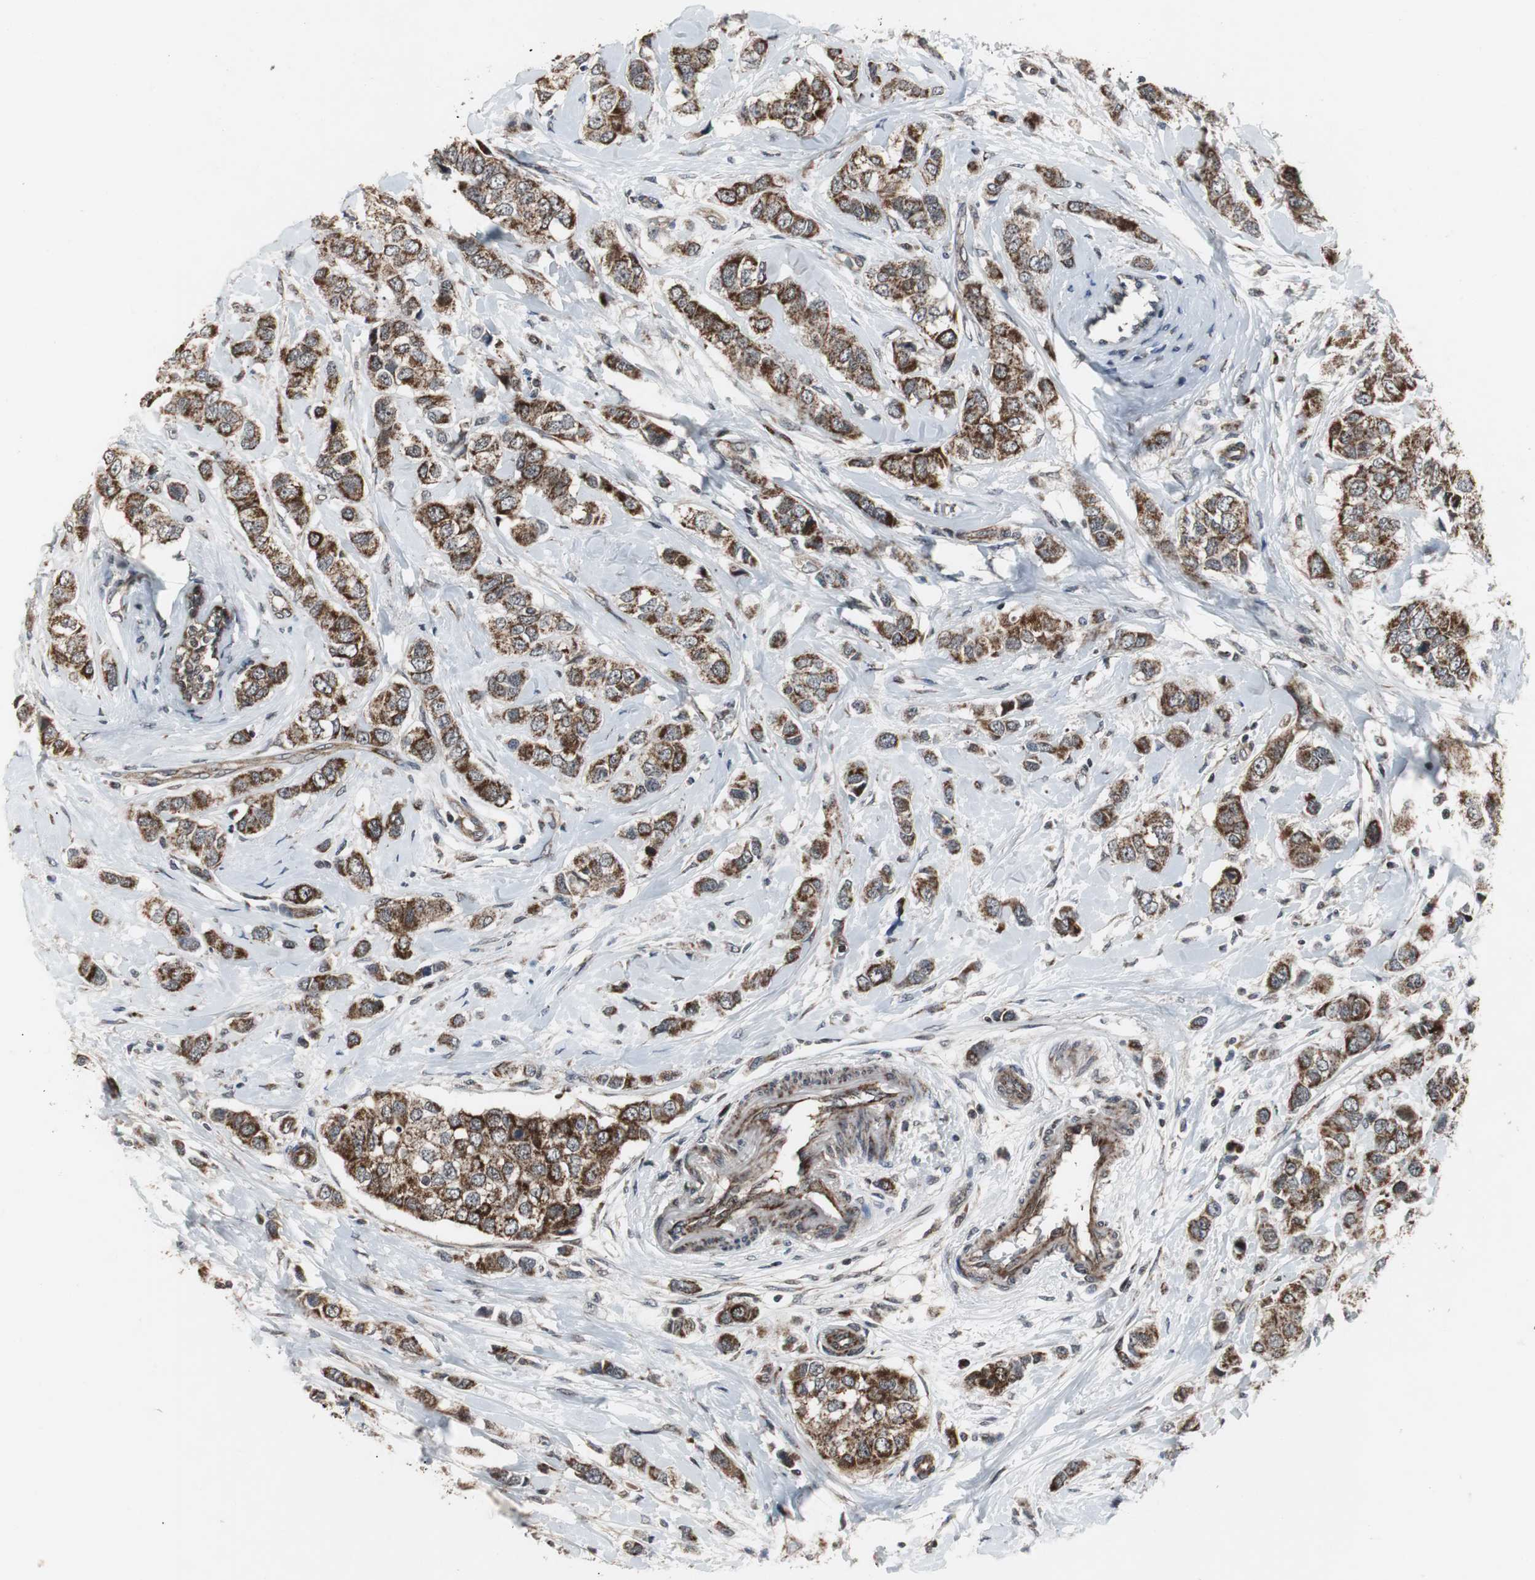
{"staining": {"intensity": "strong", "quantity": ">75%", "location": "cytoplasmic/membranous"}, "tissue": "breast cancer", "cell_type": "Tumor cells", "image_type": "cancer", "snomed": [{"axis": "morphology", "description": "Lobular carcinoma"}, {"axis": "topography", "description": "Breast"}], "caption": "Immunohistochemistry of human breast lobular carcinoma exhibits high levels of strong cytoplasmic/membranous staining in approximately >75% of tumor cells.", "gene": "MRPL40", "patient": {"sex": "female", "age": 64}}